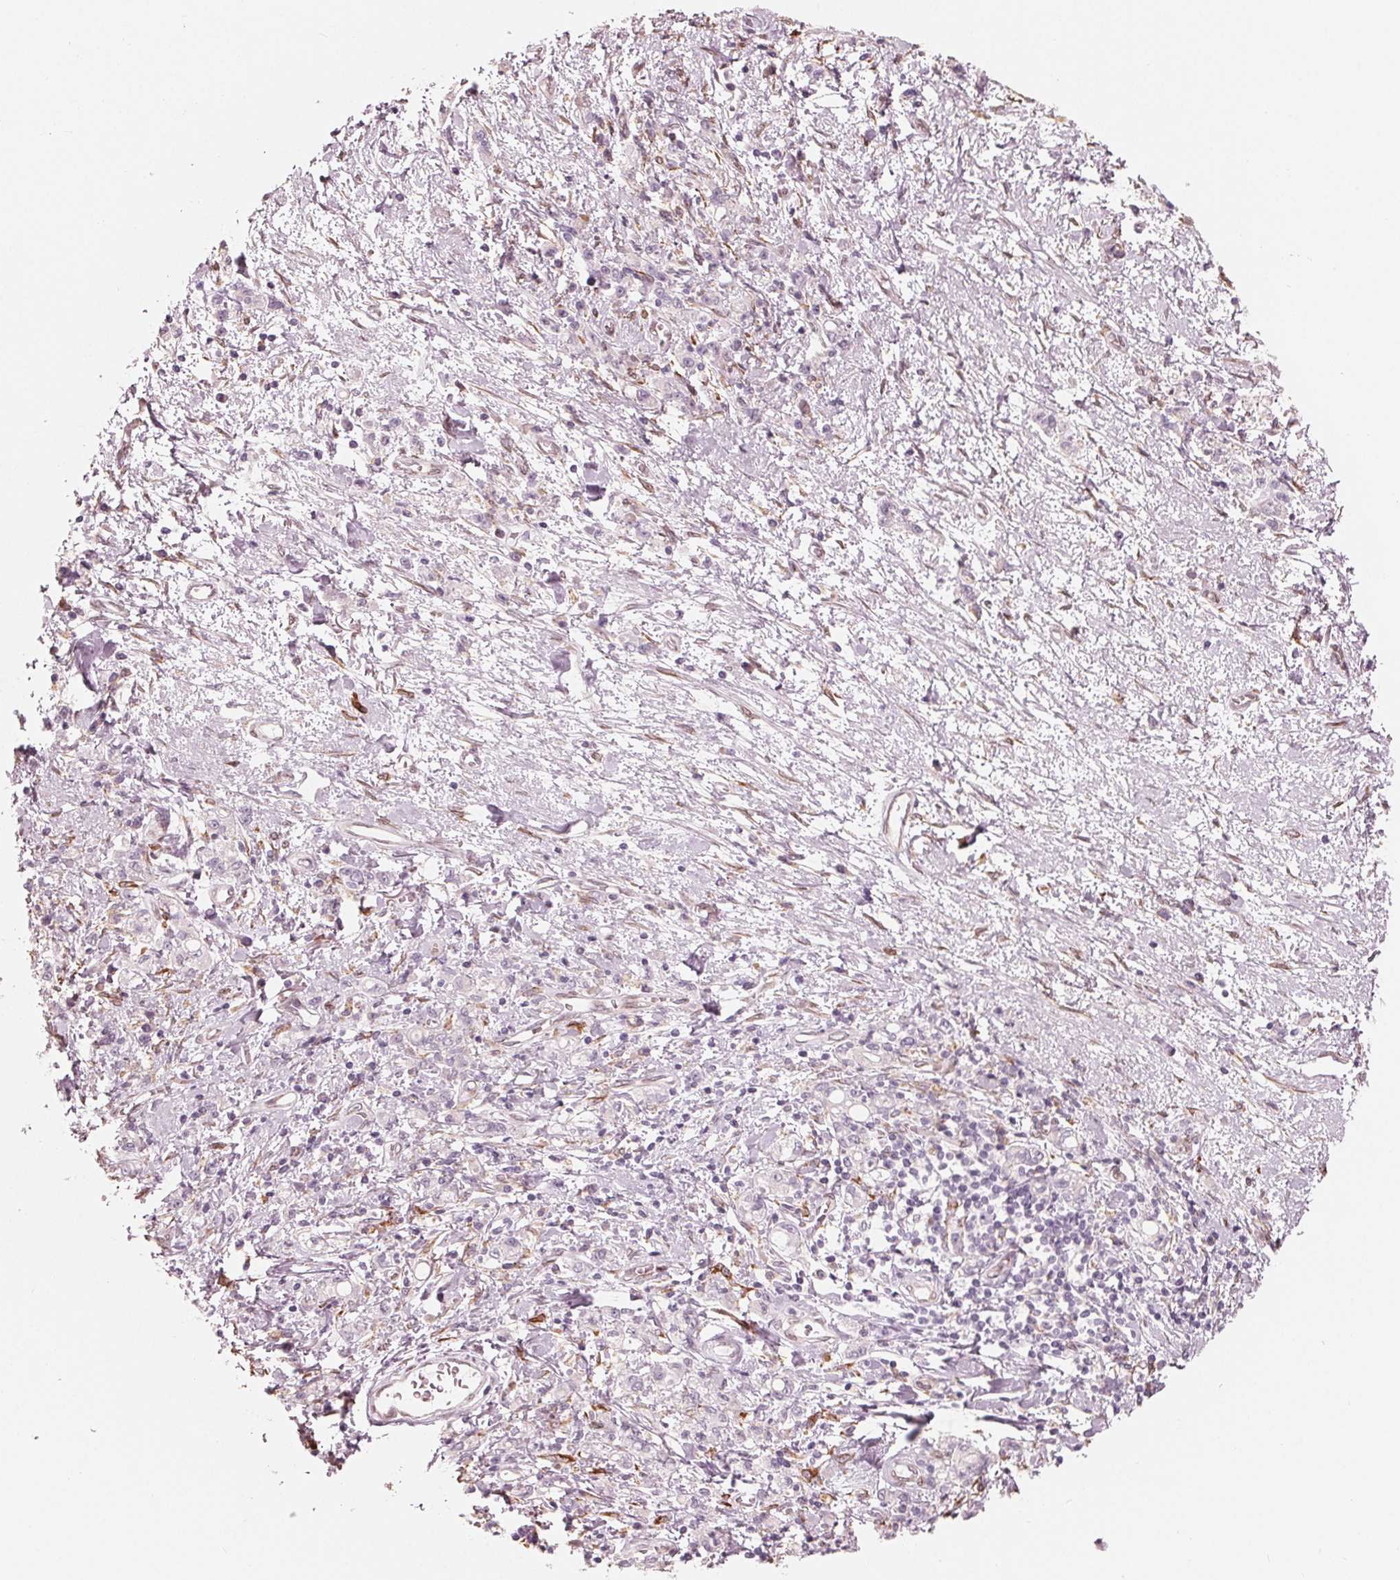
{"staining": {"intensity": "weak", "quantity": "<25%", "location": "cytoplasmic/membranous"}, "tissue": "stomach cancer", "cell_type": "Tumor cells", "image_type": "cancer", "snomed": [{"axis": "morphology", "description": "Adenocarcinoma, NOS"}, {"axis": "topography", "description": "Stomach"}], "caption": "Protein analysis of stomach cancer (adenocarcinoma) exhibits no significant expression in tumor cells.", "gene": "IKBIP", "patient": {"sex": "male", "age": 77}}